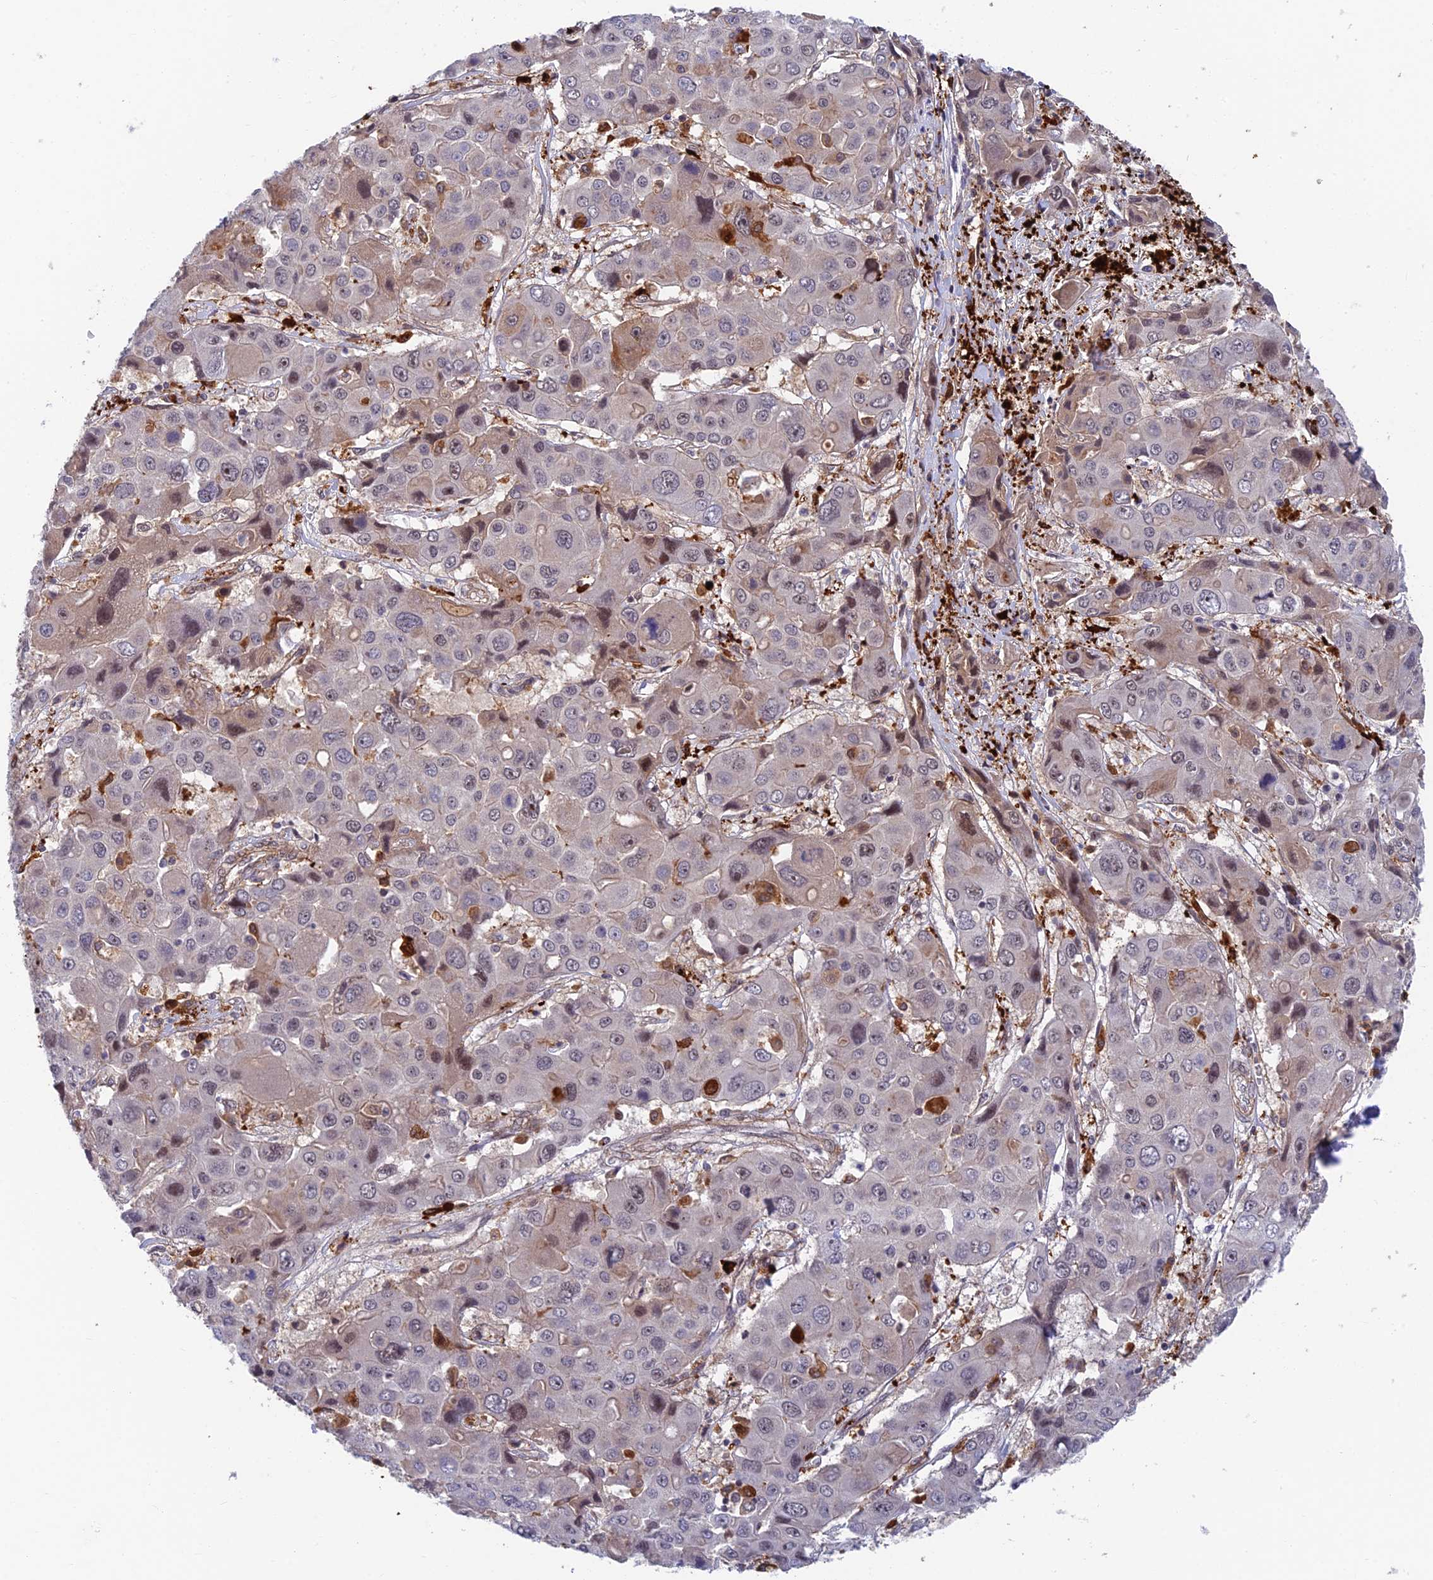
{"staining": {"intensity": "moderate", "quantity": "<25%", "location": "cytoplasmic/membranous,nuclear"}, "tissue": "liver cancer", "cell_type": "Tumor cells", "image_type": "cancer", "snomed": [{"axis": "morphology", "description": "Cholangiocarcinoma"}, {"axis": "topography", "description": "Liver"}], "caption": "Approximately <25% of tumor cells in human liver cancer (cholangiocarcinoma) exhibit moderate cytoplasmic/membranous and nuclear protein staining as visualized by brown immunohistochemical staining.", "gene": "NSMCE1", "patient": {"sex": "male", "age": 67}}